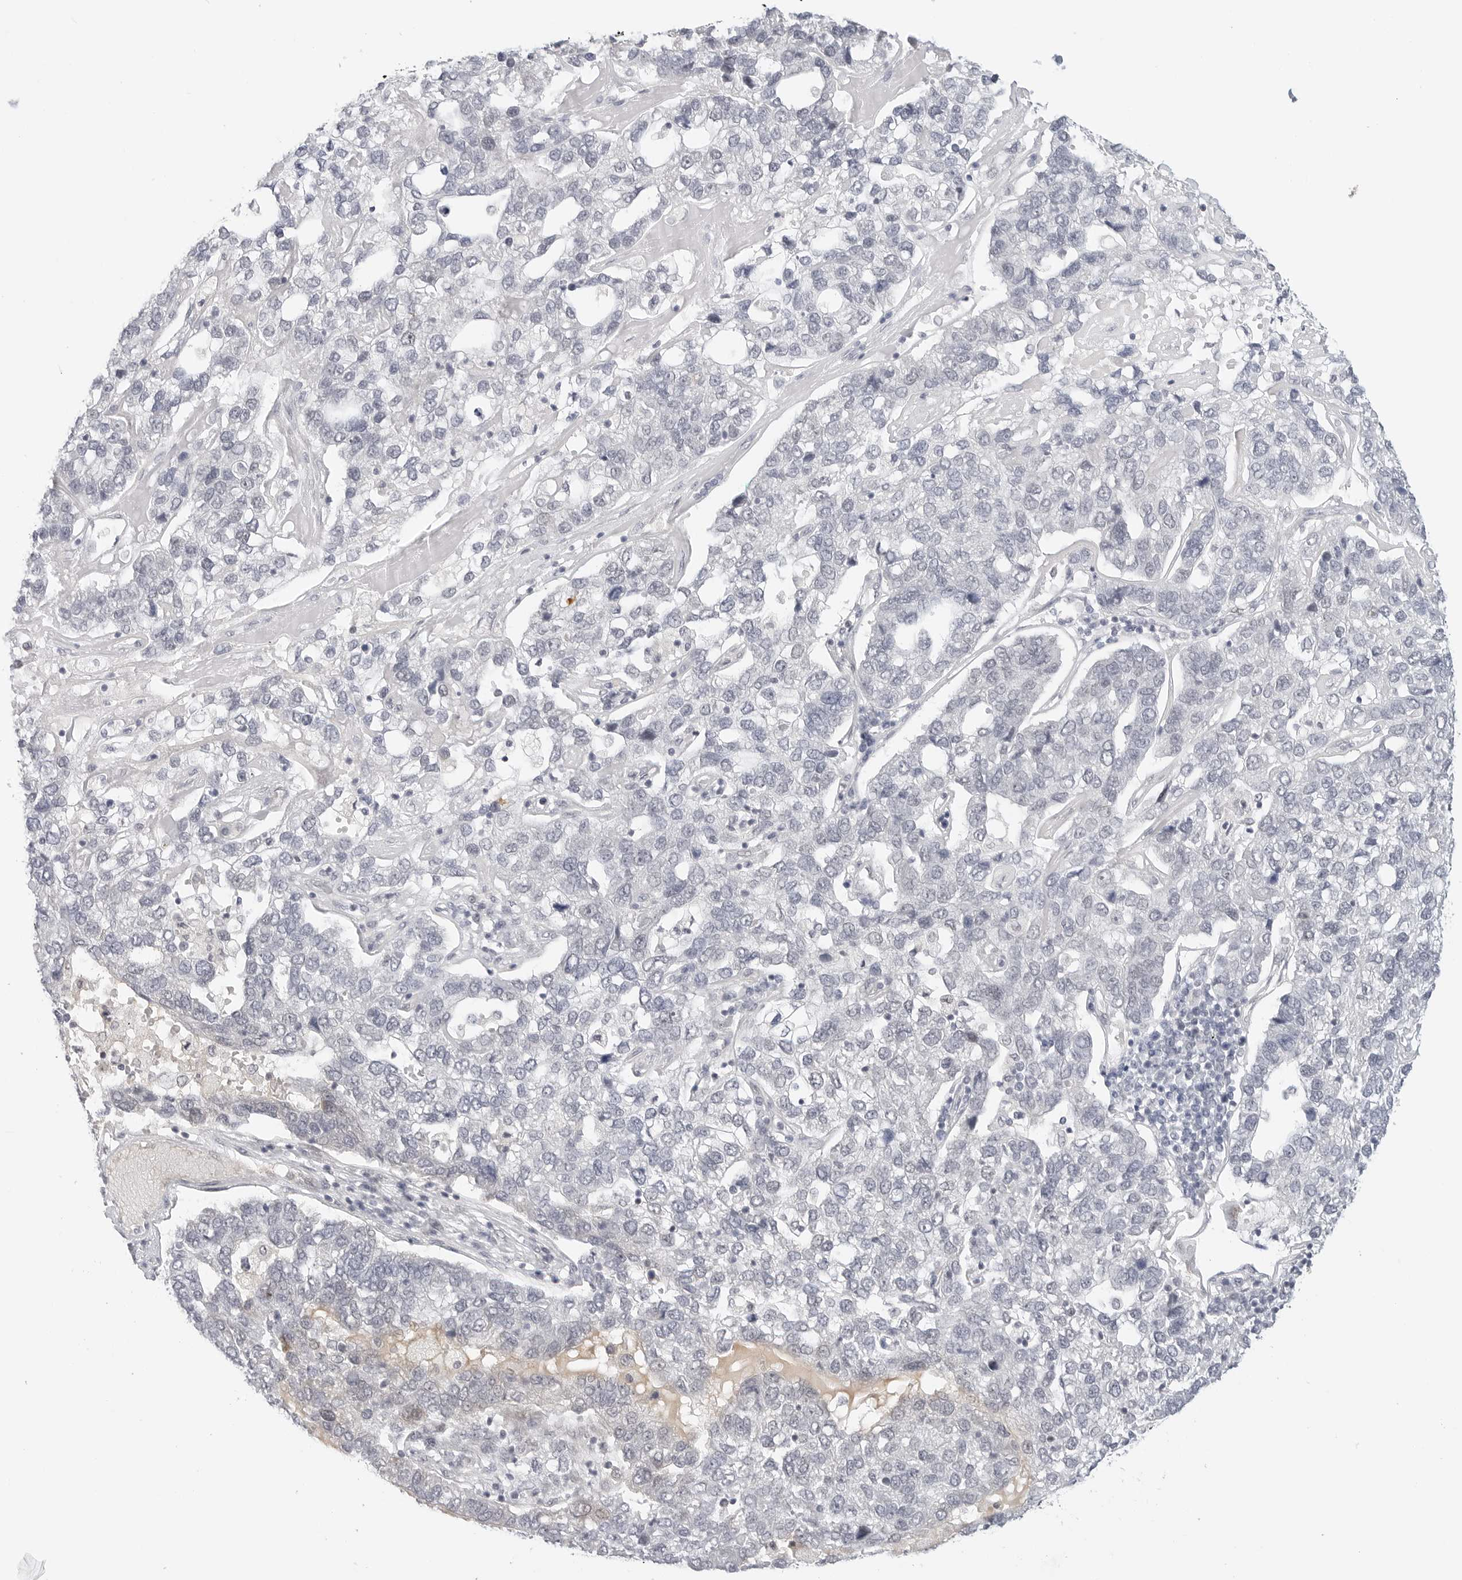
{"staining": {"intensity": "negative", "quantity": "none", "location": "none"}, "tissue": "pancreatic cancer", "cell_type": "Tumor cells", "image_type": "cancer", "snomed": [{"axis": "morphology", "description": "Adenocarcinoma, NOS"}, {"axis": "topography", "description": "Pancreas"}], "caption": "There is no significant positivity in tumor cells of pancreatic cancer (adenocarcinoma). The staining is performed using DAB brown chromogen with nuclei counter-stained in using hematoxylin.", "gene": "TSEN2", "patient": {"sex": "female", "age": 61}}